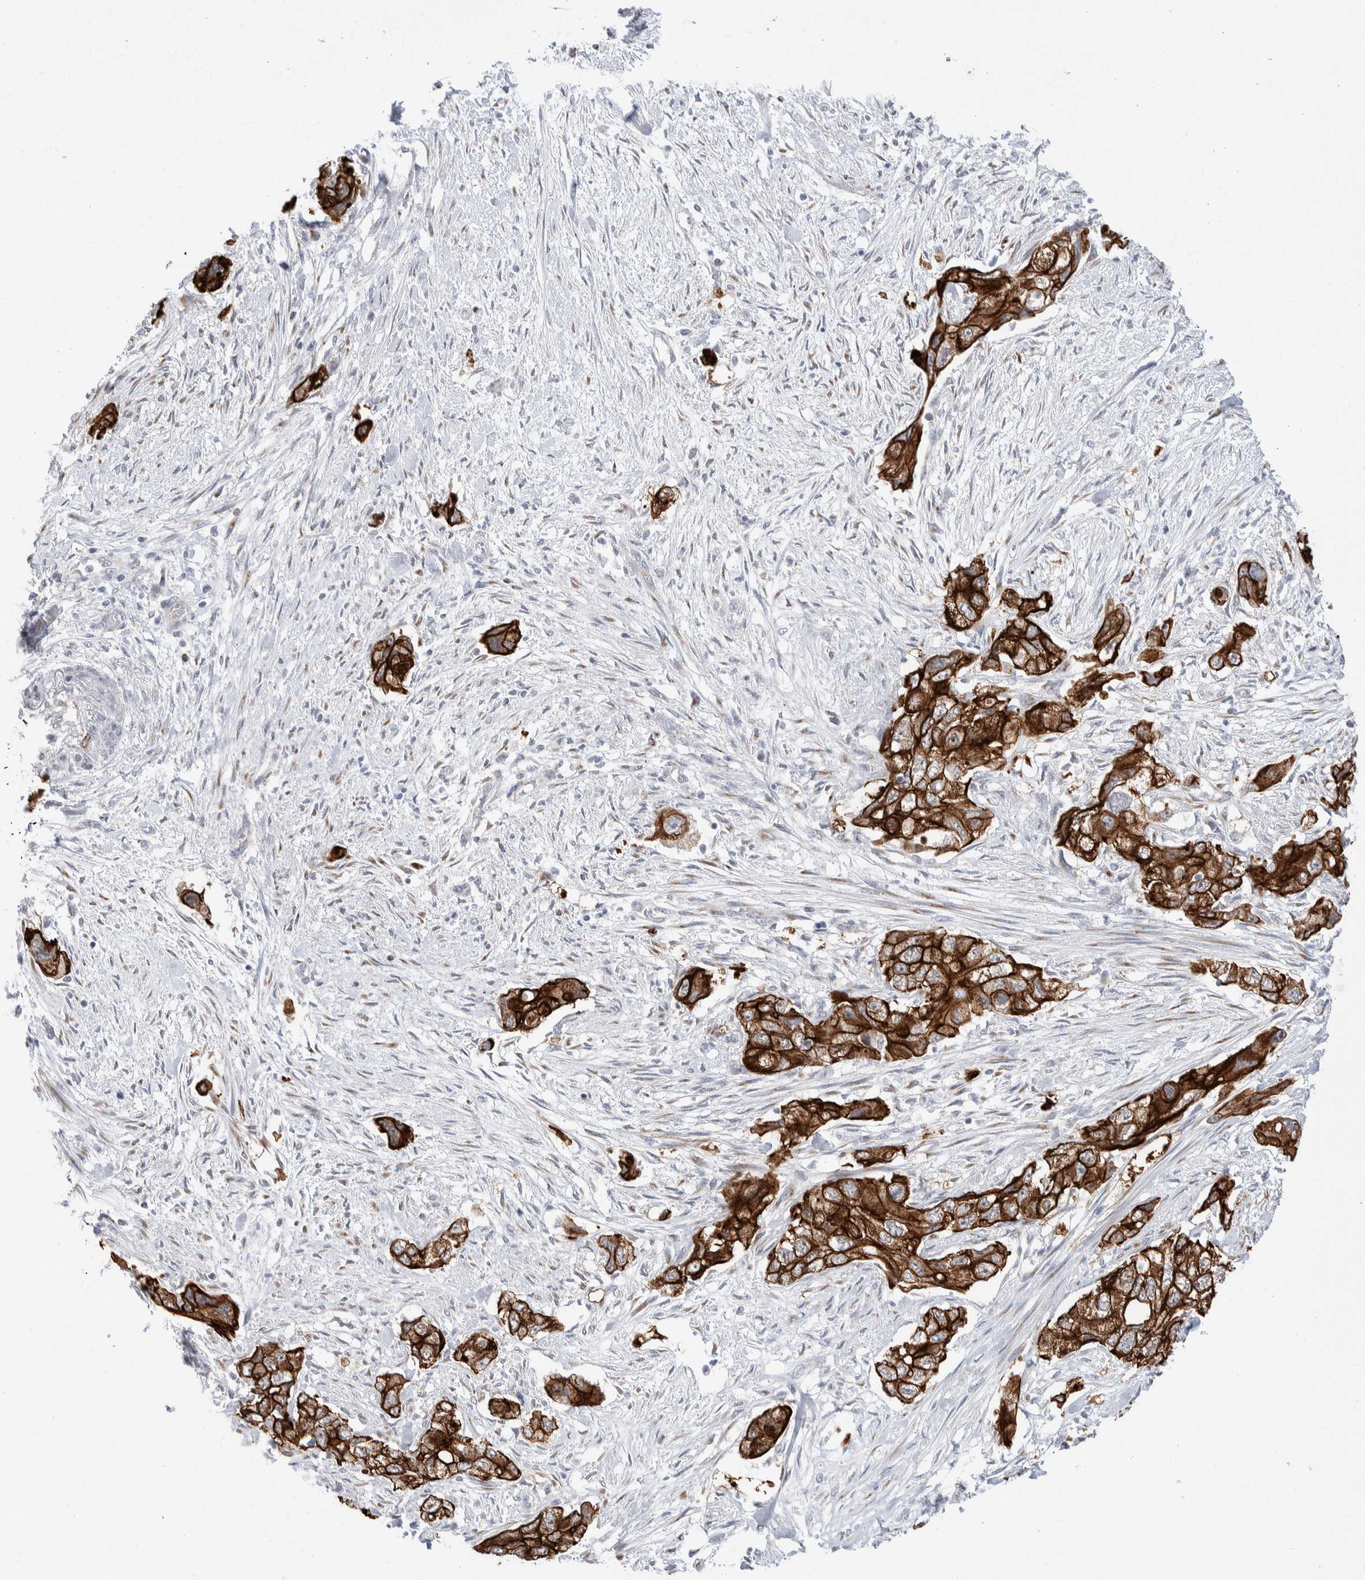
{"staining": {"intensity": "strong", "quantity": ">75%", "location": "cytoplasmic/membranous"}, "tissue": "pancreatic cancer", "cell_type": "Tumor cells", "image_type": "cancer", "snomed": [{"axis": "morphology", "description": "Adenocarcinoma, NOS"}, {"axis": "topography", "description": "Pancreas"}], "caption": "High-power microscopy captured an IHC photomicrograph of adenocarcinoma (pancreatic), revealing strong cytoplasmic/membranous staining in approximately >75% of tumor cells.", "gene": "C1orf112", "patient": {"sex": "female", "age": 73}}